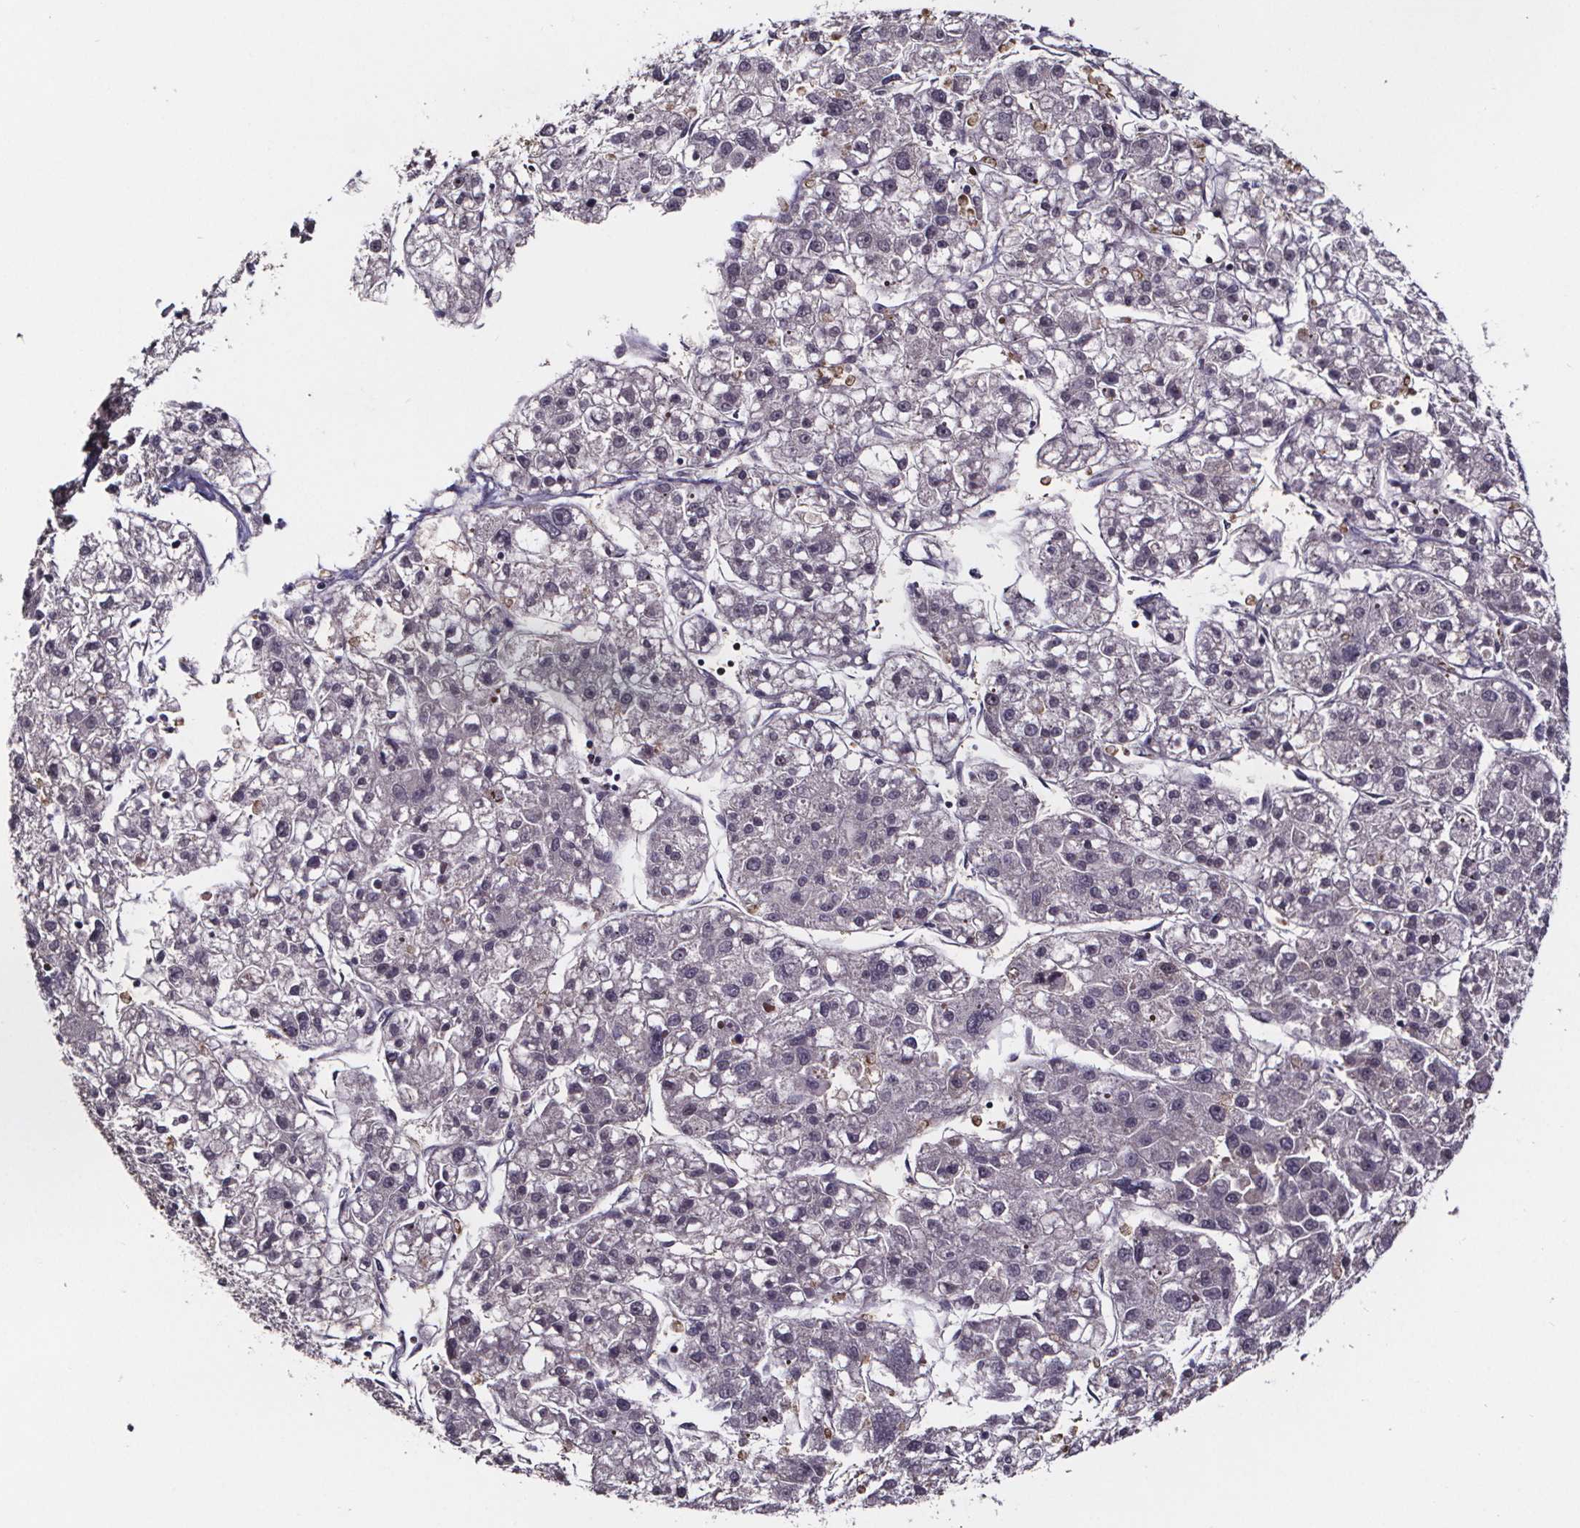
{"staining": {"intensity": "negative", "quantity": "none", "location": "none"}, "tissue": "liver cancer", "cell_type": "Tumor cells", "image_type": "cancer", "snomed": [{"axis": "morphology", "description": "Carcinoma, Hepatocellular, NOS"}, {"axis": "topography", "description": "Liver"}], "caption": "Image shows no significant protein staining in tumor cells of liver cancer.", "gene": "SMIM1", "patient": {"sex": "male", "age": 56}}